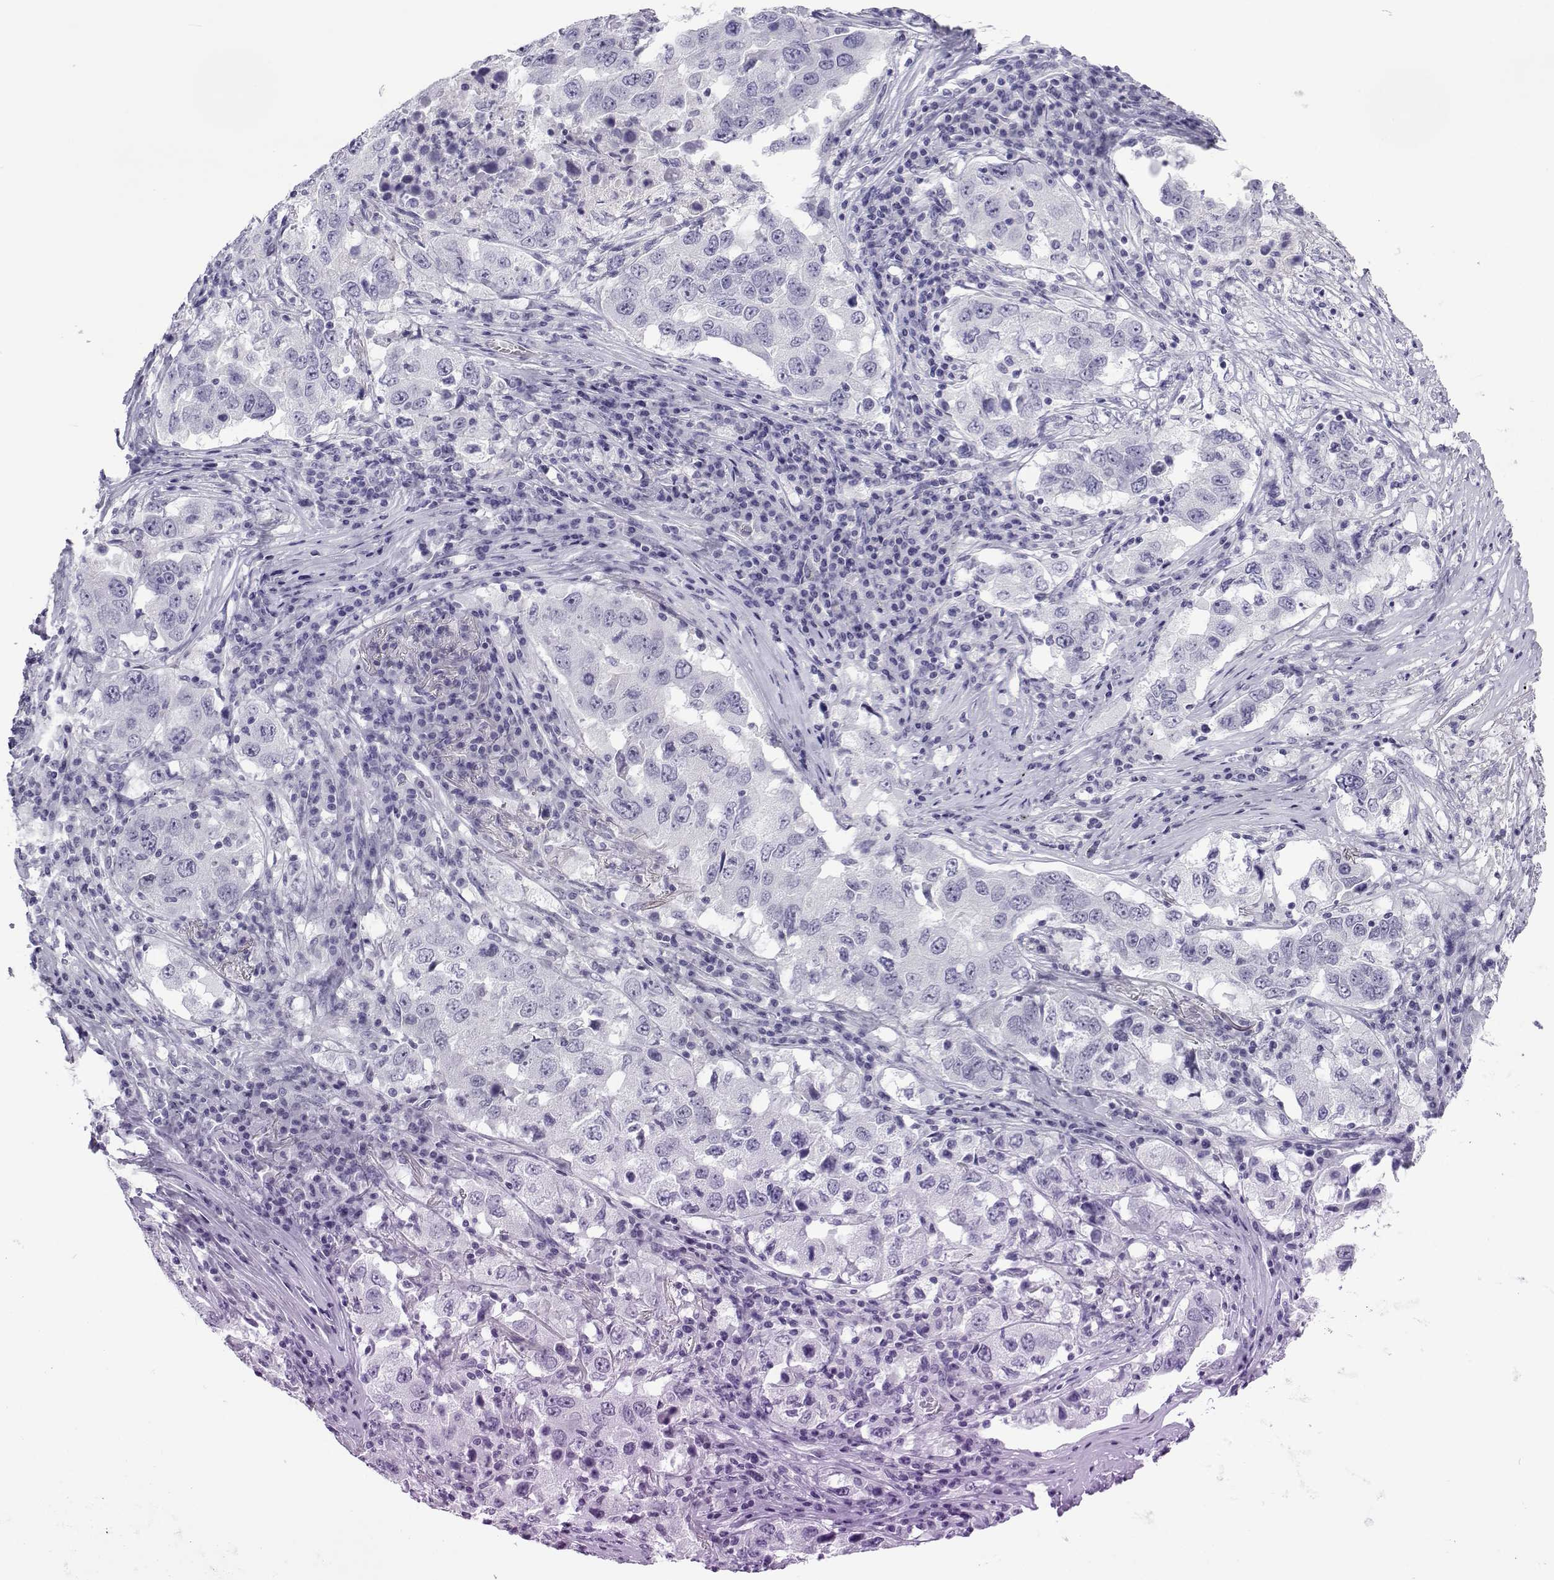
{"staining": {"intensity": "negative", "quantity": "none", "location": "none"}, "tissue": "lung cancer", "cell_type": "Tumor cells", "image_type": "cancer", "snomed": [{"axis": "morphology", "description": "Adenocarcinoma, NOS"}, {"axis": "topography", "description": "Lung"}], "caption": "This is an immunohistochemistry image of lung cancer. There is no staining in tumor cells.", "gene": "ACTL7A", "patient": {"sex": "male", "age": 73}}